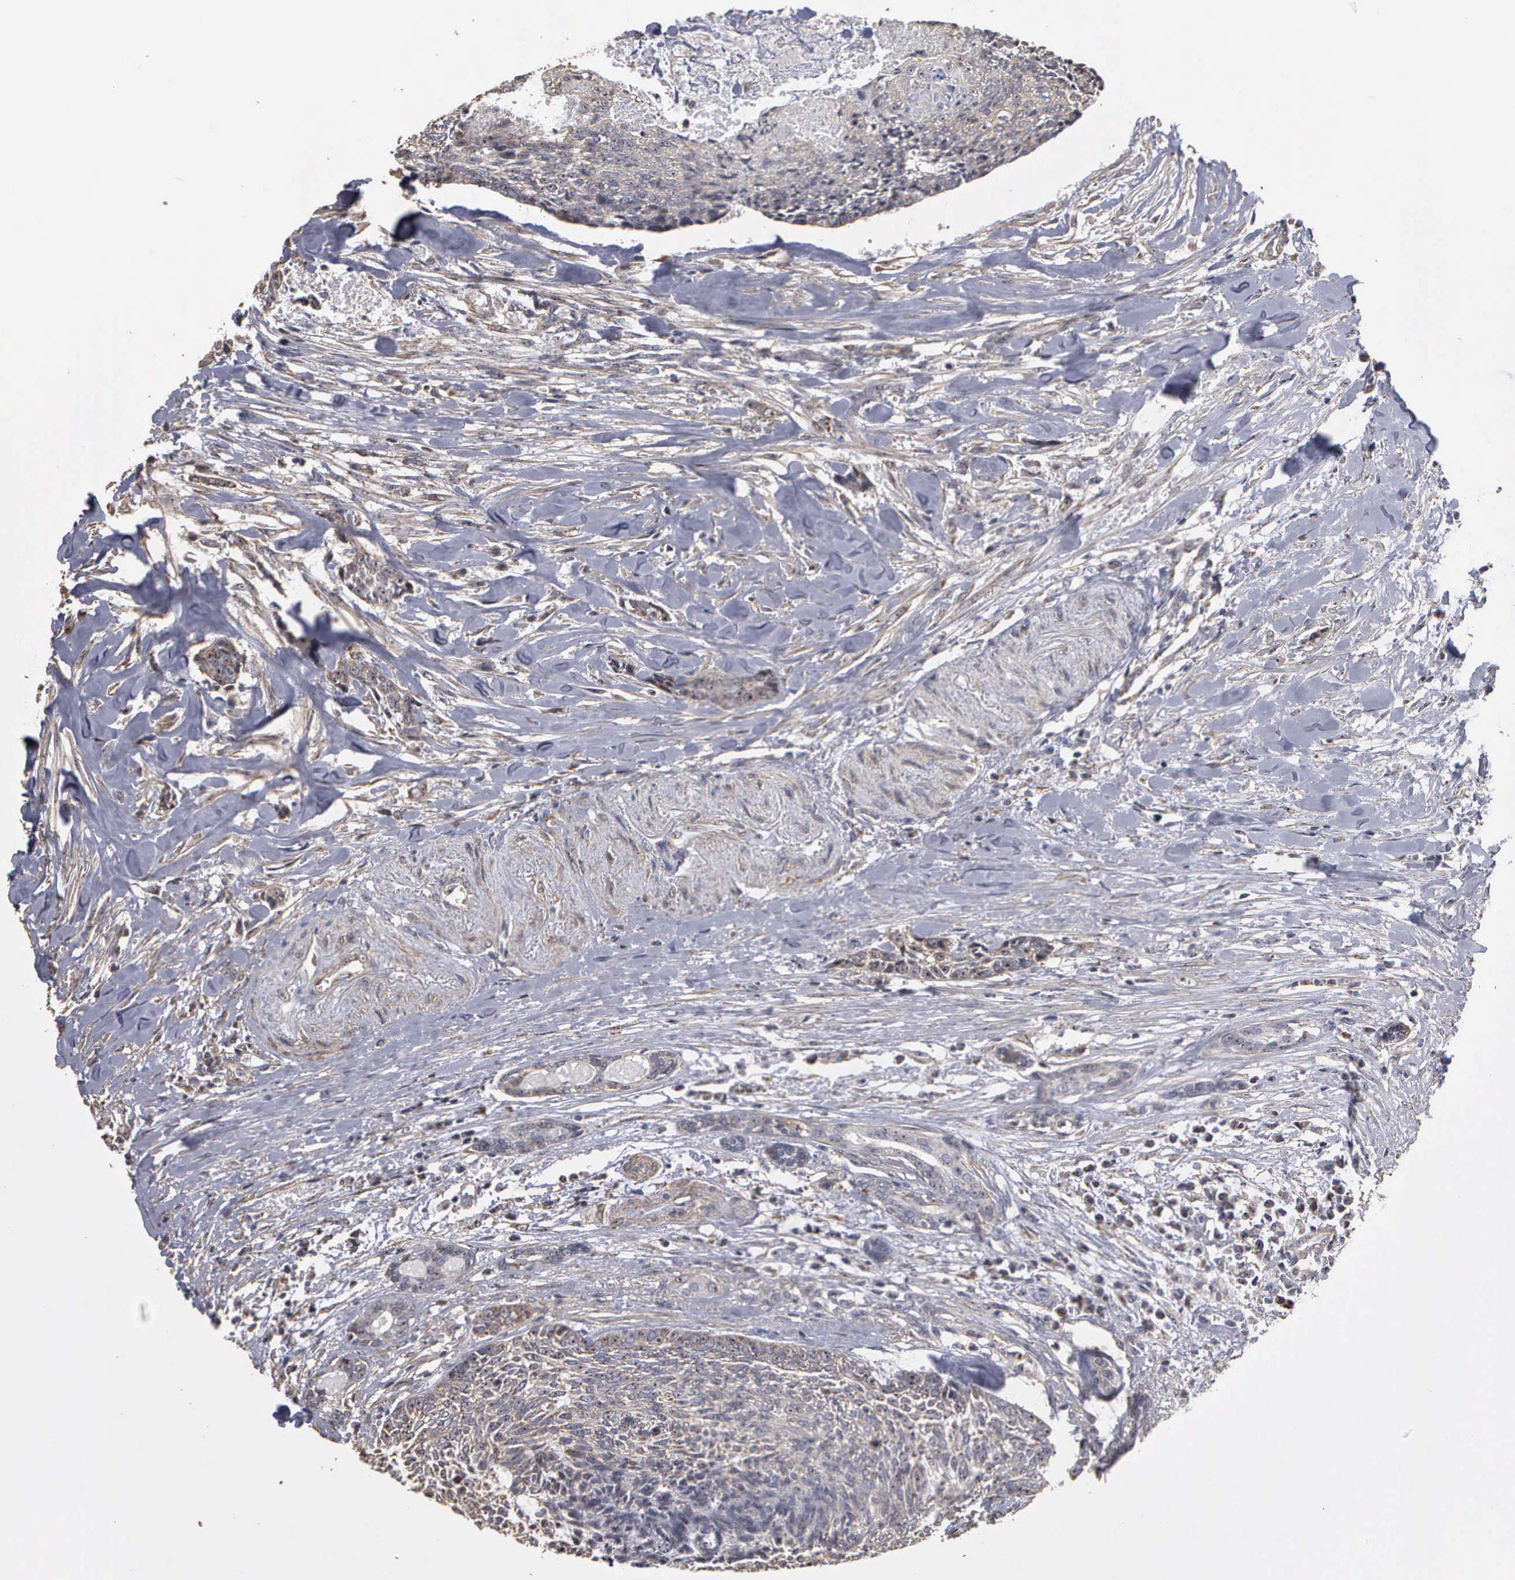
{"staining": {"intensity": "weak", "quantity": "<25%", "location": "cytoplasmic/membranous,nuclear"}, "tissue": "head and neck cancer", "cell_type": "Tumor cells", "image_type": "cancer", "snomed": [{"axis": "morphology", "description": "Squamous cell carcinoma, NOS"}, {"axis": "topography", "description": "Salivary gland"}, {"axis": "topography", "description": "Head-Neck"}], "caption": "Immunohistochemistry histopathology image of neoplastic tissue: head and neck squamous cell carcinoma stained with DAB (3,3'-diaminobenzidine) displays no significant protein staining in tumor cells.", "gene": "NGDN", "patient": {"sex": "male", "age": 70}}